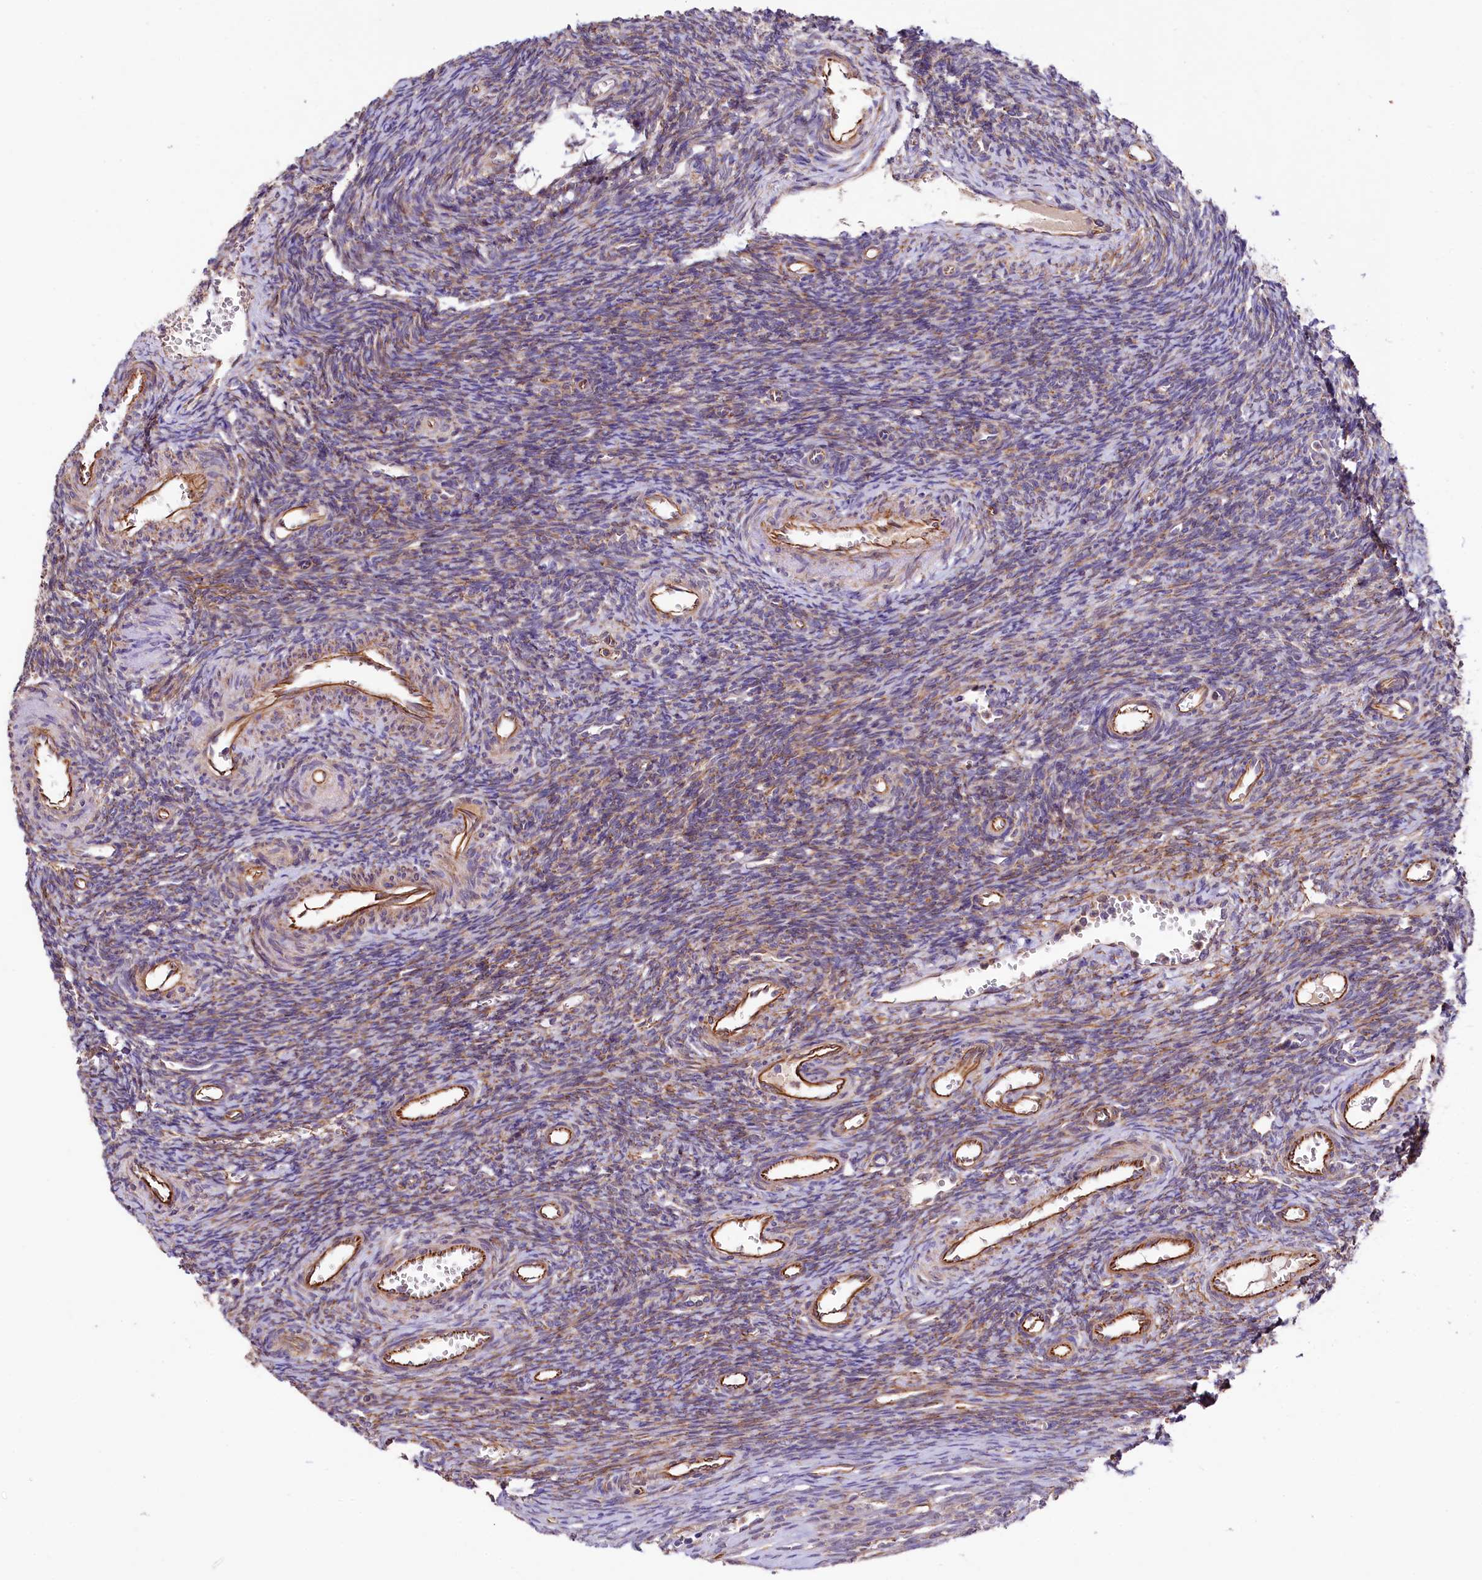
{"staining": {"intensity": "moderate", "quantity": "<25%", "location": "cytoplasmic/membranous"}, "tissue": "ovary", "cell_type": "Ovarian stroma cells", "image_type": "normal", "snomed": [{"axis": "morphology", "description": "Normal tissue, NOS"}, {"axis": "topography", "description": "Ovary"}], "caption": "DAB immunohistochemical staining of unremarkable human ovary exhibits moderate cytoplasmic/membranous protein staining in about <25% of ovarian stroma cells. (DAB IHC, brown staining for protein, blue staining for nuclei).", "gene": "TTC12", "patient": {"sex": "female", "age": 39}}